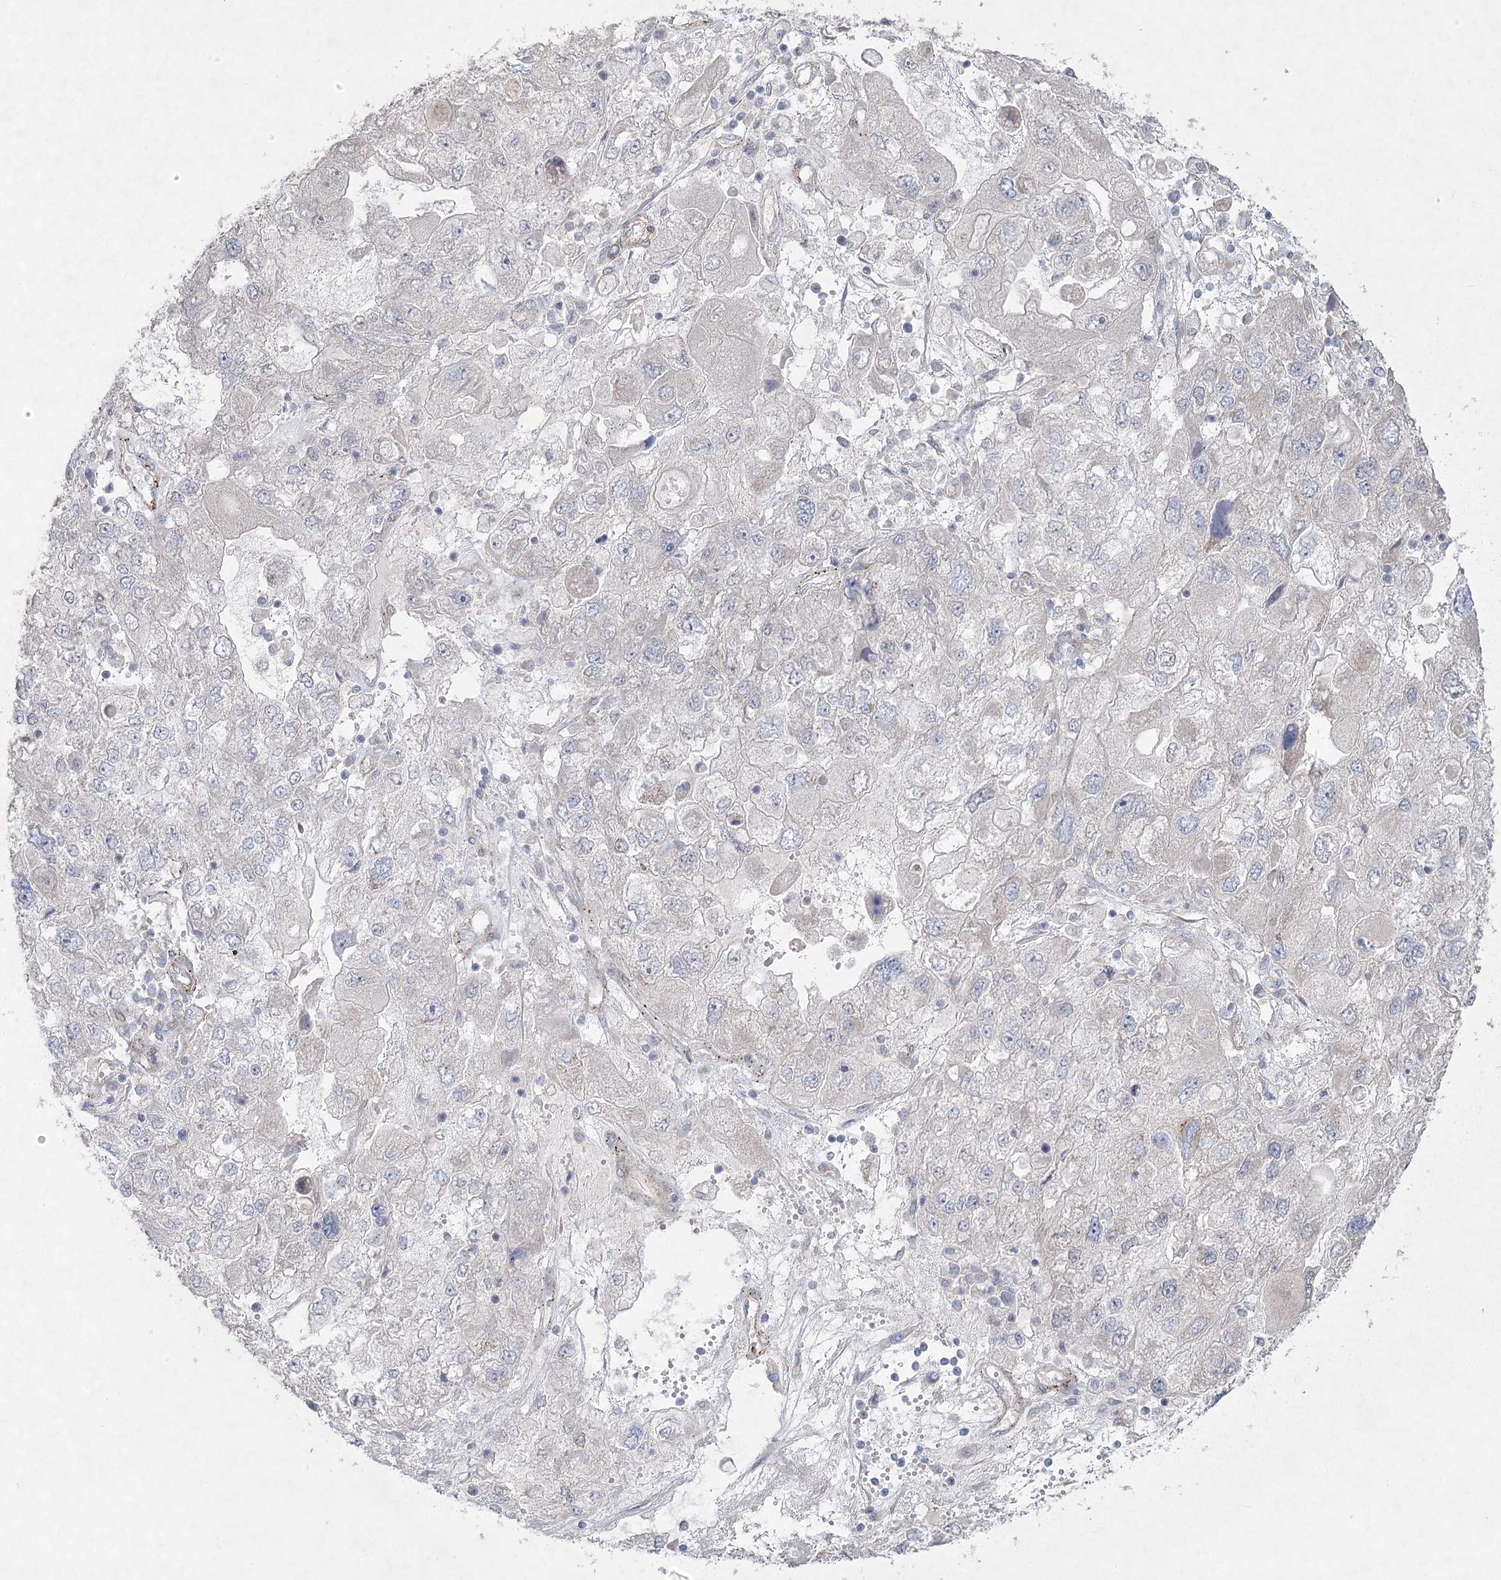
{"staining": {"intensity": "negative", "quantity": "none", "location": "none"}, "tissue": "endometrial cancer", "cell_type": "Tumor cells", "image_type": "cancer", "snomed": [{"axis": "morphology", "description": "Adenocarcinoma, NOS"}, {"axis": "topography", "description": "Endometrium"}], "caption": "The micrograph displays no significant expression in tumor cells of adenocarcinoma (endometrial).", "gene": "AMTN", "patient": {"sex": "female", "age": 49}}